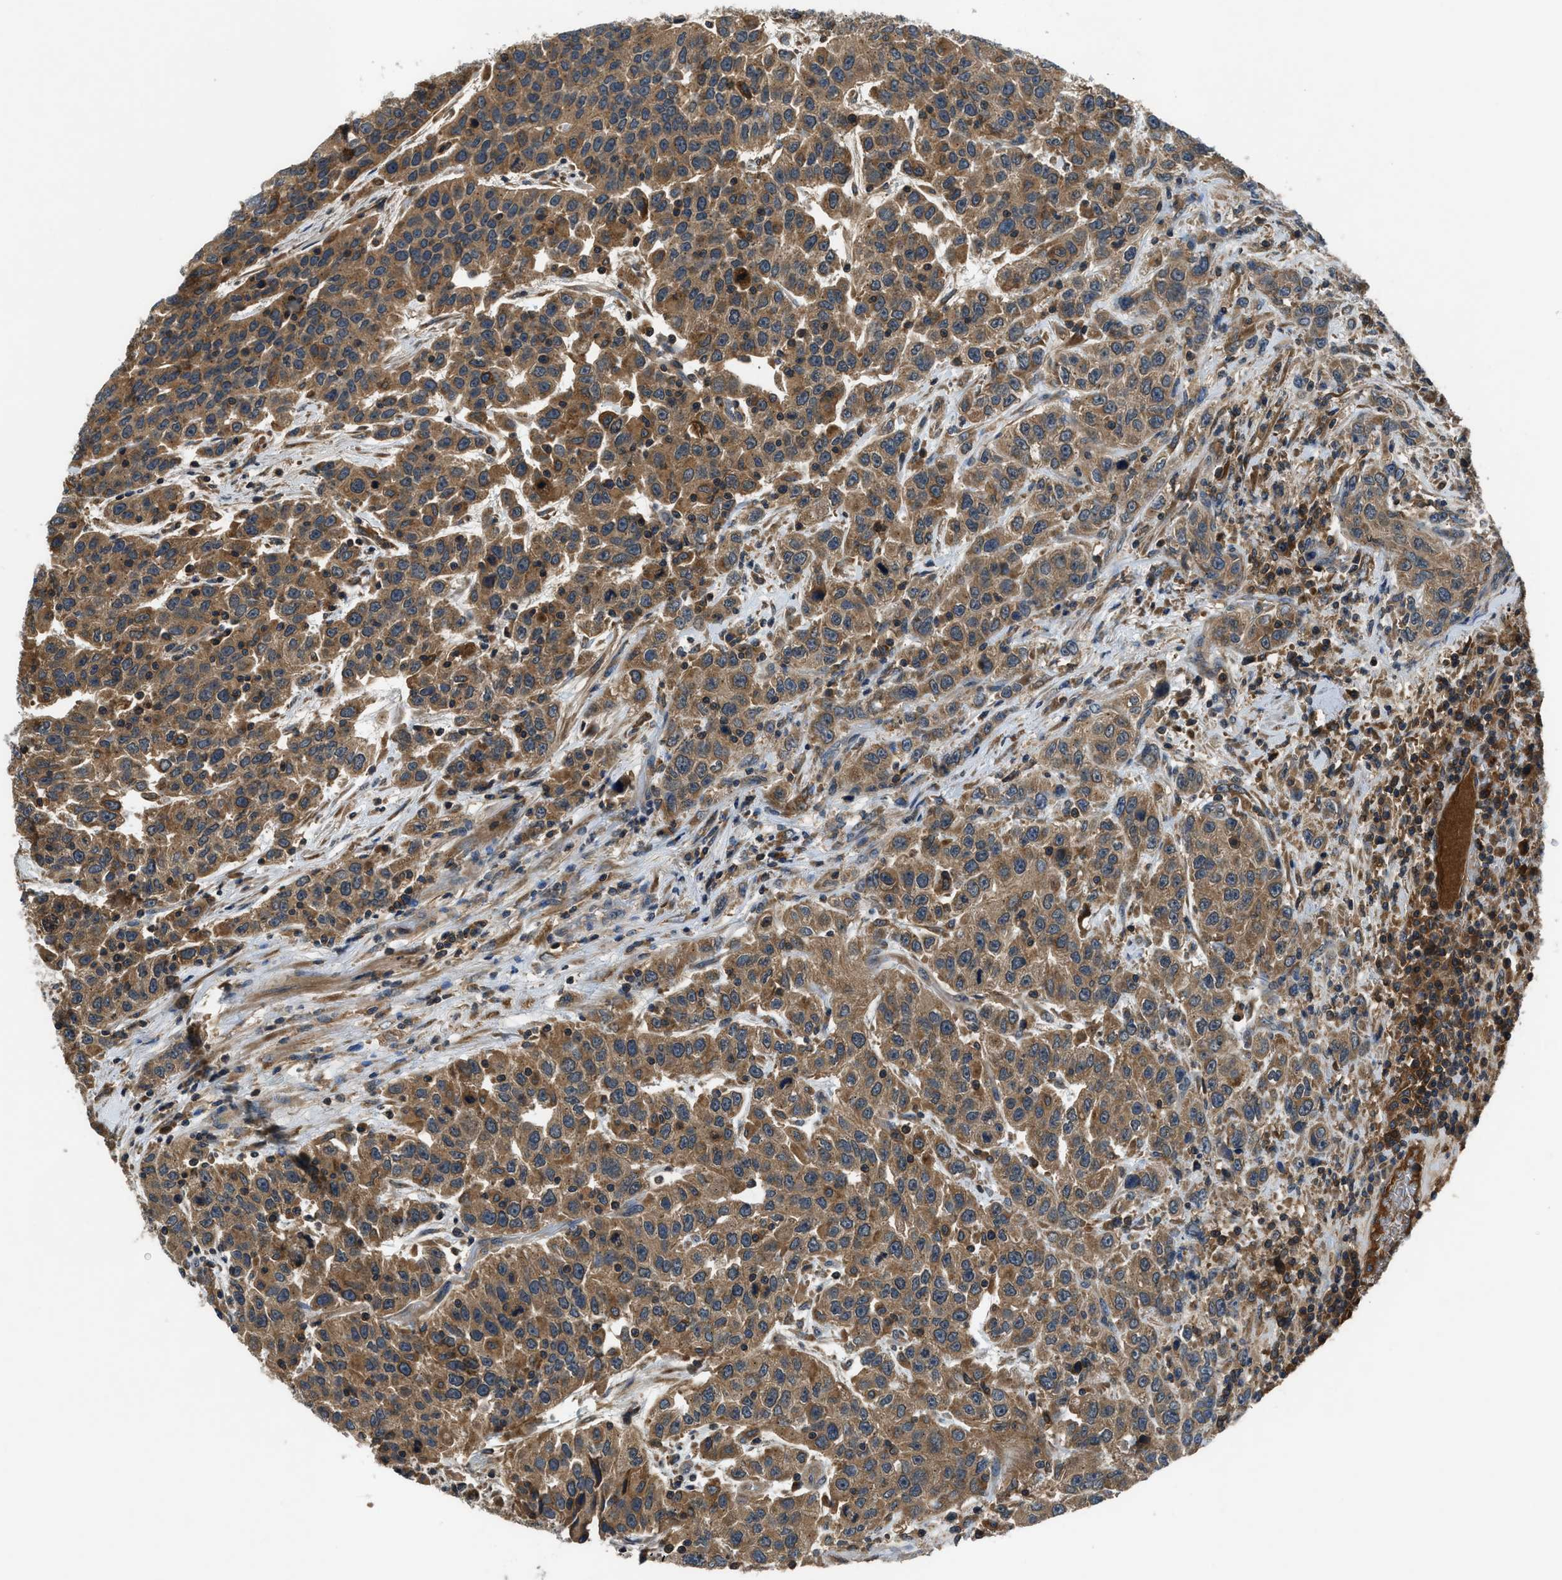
{"staining": {"intensity": "moderate", "quantity": ">75%", "location": "cytoplasmic/membranous"}, "tissue": "urothelial cancer", "cell_type": "Tumor cells", "image_type": "cancer", "snomed": [{"axis": "morphology", "description": "Urothelial carcinoma, High grade"}, {"axis": "topography", "description": "Urinary bladder"}], "caption": "This image reveals immunohistochemistry (IHC) staining of human urothelial carcinoma (high-grade), with medium moderate cytoplasmic/membranous positivity in approximately >75% of tumor cells.", "gene": "PAFAH2", "patient": {"sex": "female", "age": 80}}